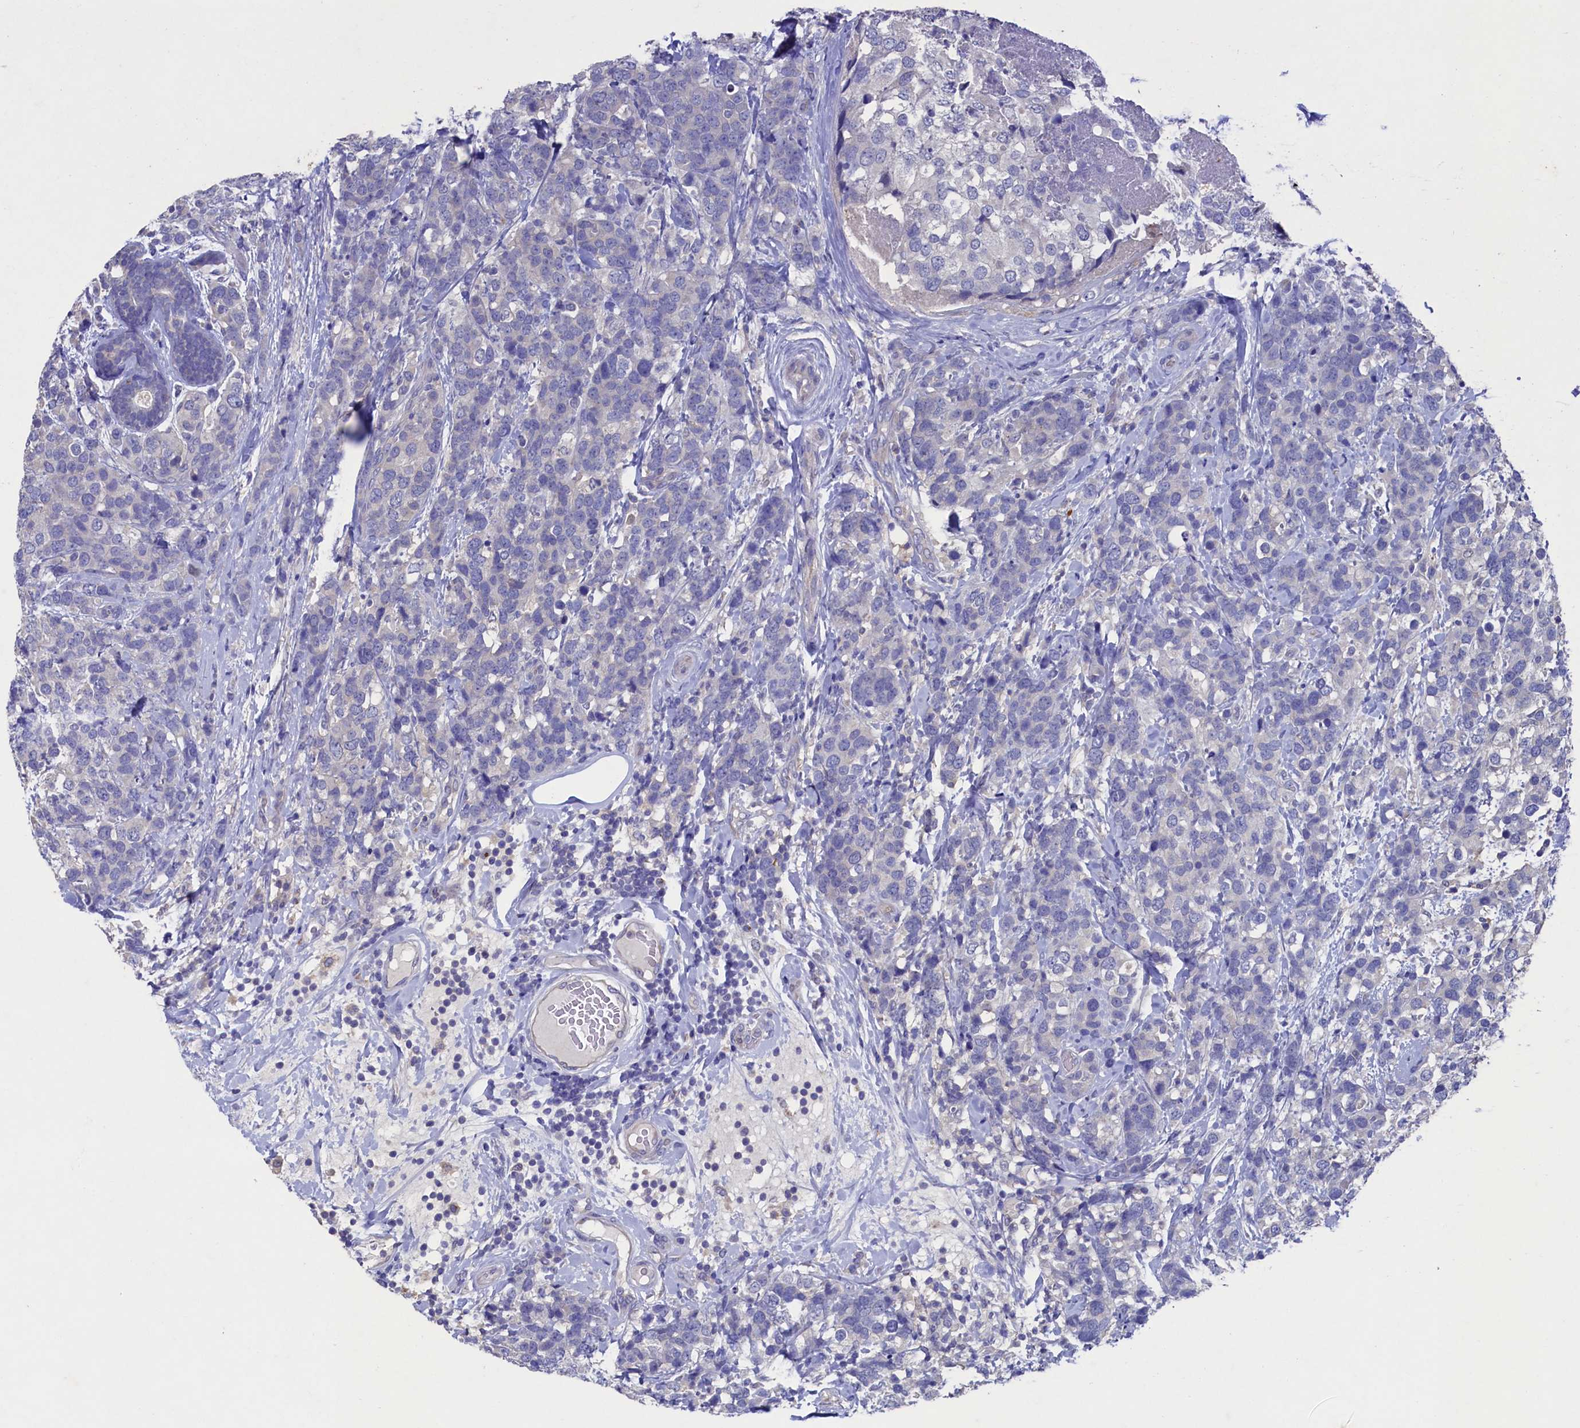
{"staining": {"intensity": "negative", "quantity": "none", "location": "none"}, "tissue": "breast cancer", "cell_type": "Tumor cells", "image_type": "cancer", "snomed": [{"axis": "morphology", "description": "Lobular carcinoma"}, {"axis": "topography", "description": "Breast"}], "caption": "There is no significant expression in tumor cells of breast lobular carcinoma.", "gene": "CBLIF", "patient": {"sex": "female", "age": 59}}